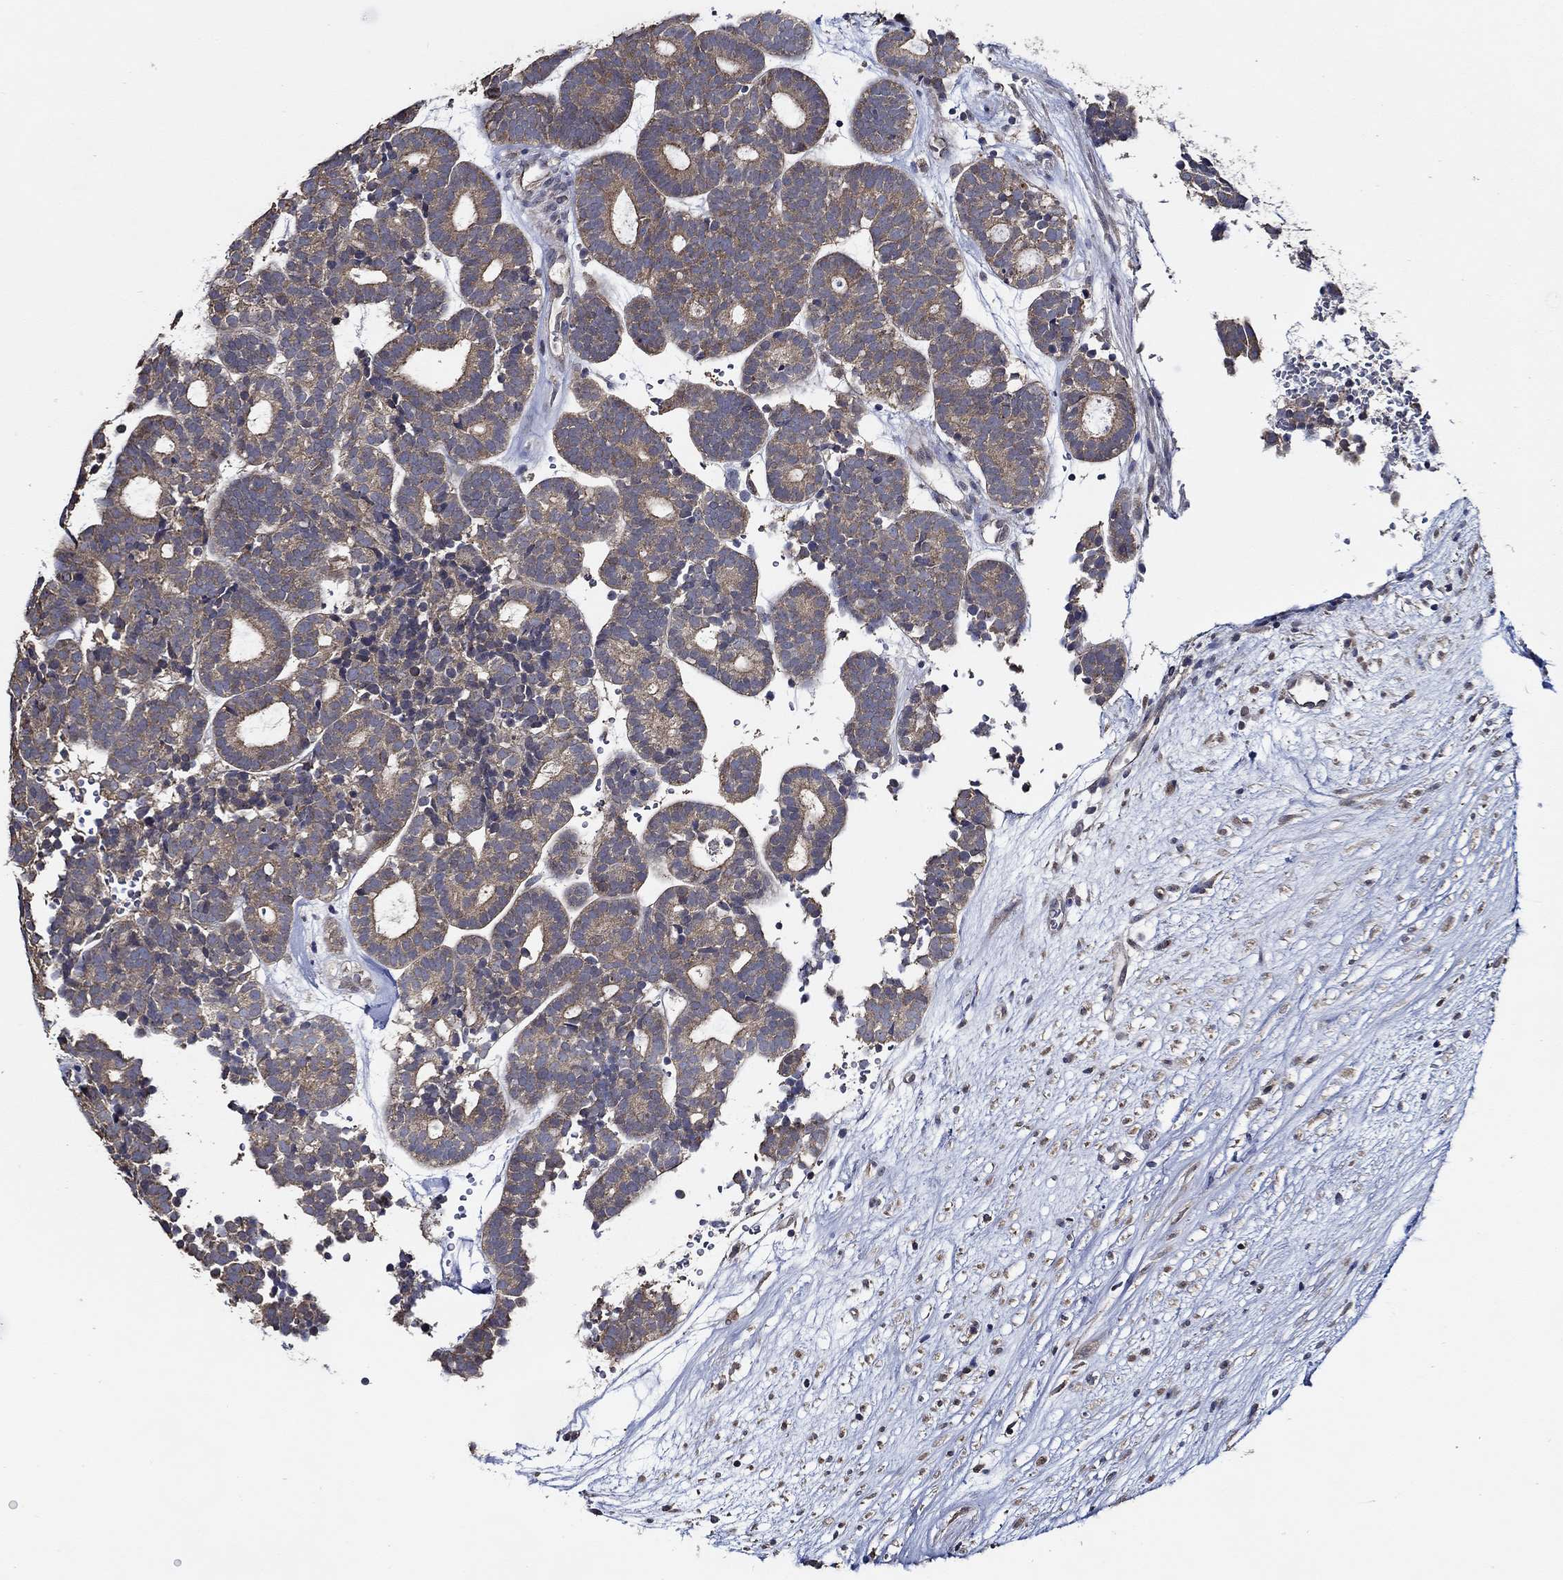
{"staining": {"intensity": "moderate", "quantity": ">75%", "location": "cytoplasmic/membranous"}, "tissue": "head and neck cancer", "cell_type": "Tumor cells", "image_type": "cancer", "snomed": [{"axis": "morphology", "description": "Adenocarcinoma, NOS"}, {"axis": "topography", "description": "Head-Neck"}], "caption": "A brown stain shows moderate cytoplasmic/membranous staining of a protein in human adenocarcinoma (head and neck) tumor cells. (DAB IHC, brown staining for protein, blue staining for nuclei).", "gene": "WDR53", "patient": {"sex": "female", "age": 81}}